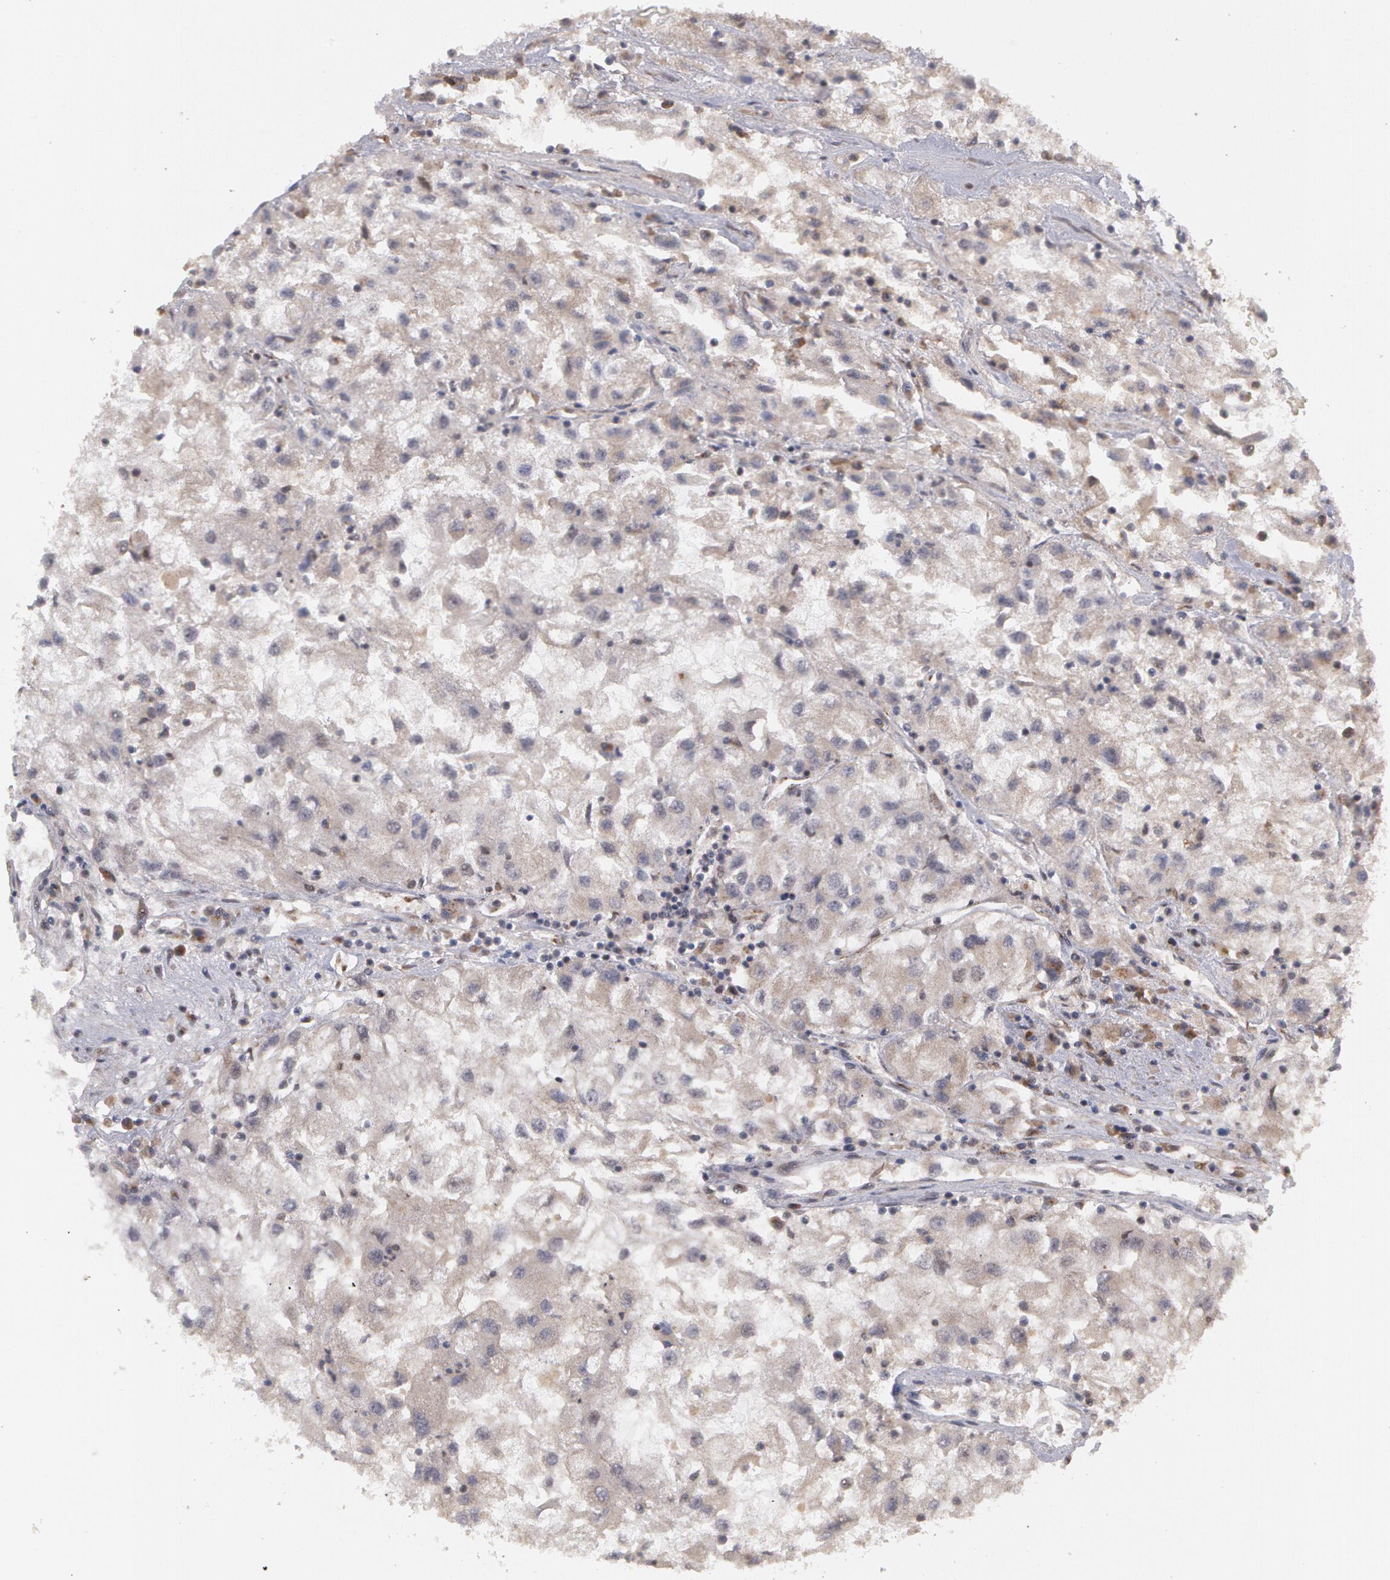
{"staining": {"intensity": "negative", "quantity": "none", "location": "none"}, "tissue": "renal cancer", "cell_type": "Tumor cells", "image_type": "cancer", "snomed": [{"axis": "morphology", "description": "Adenocarcinoma, NOS"}, {"axis": "topography", "description": "Kidney"}], "caption": "DAB immunohistochemical staining of adenocarcinoma (renal) demonstrates no significant positivity in tumor cells.", "gene": "STX5", "patient": {"sex": "male", "age": 59}}